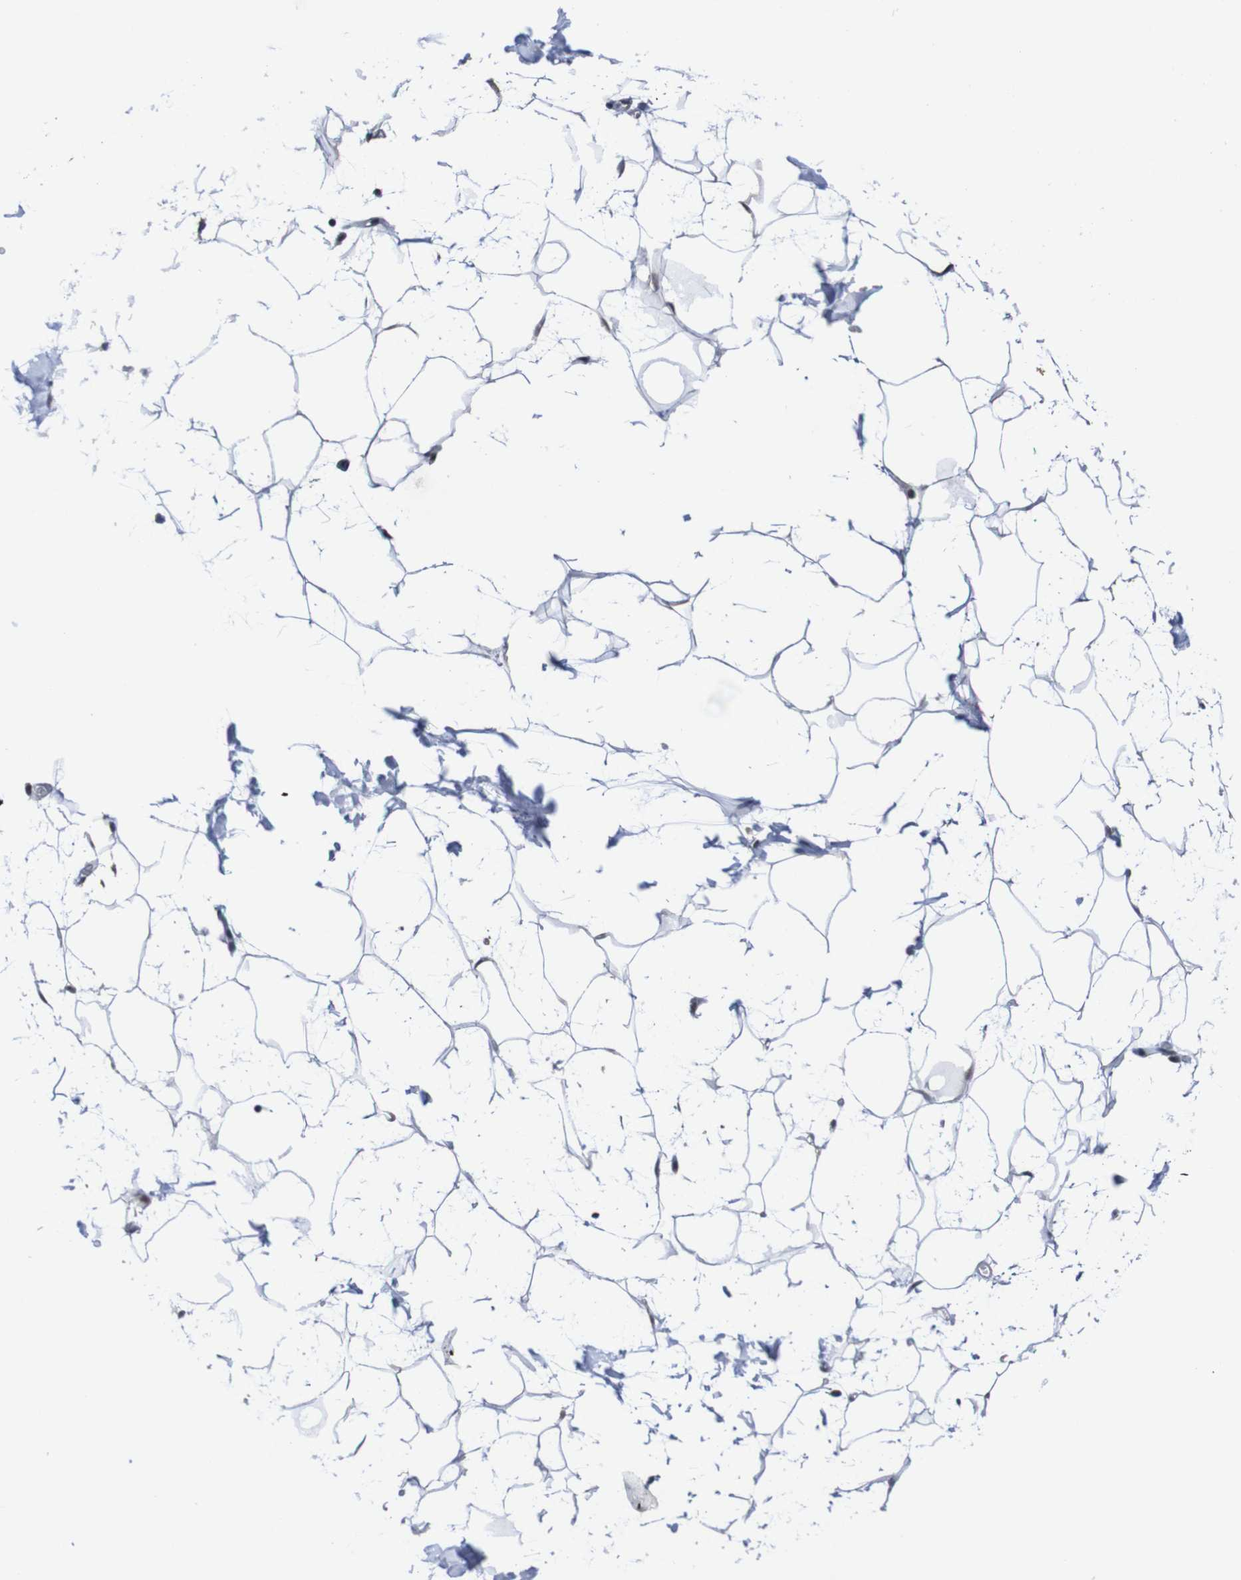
{"staining": {"intensity": "negative", "quantity": "none", "location": "none"}, "tissue": "adipose tissue", "cell_type": "Adipocytes", "image_type": "normal", "snomed": [{"axis": "morphology", "description": "Normal tissue, NOS"}, {"axis": "topography", "description": "Soft tissue"}], "caption": "The histopathology image demonstrates no significant staining in adipocytes of adipose tissue.", "gene": "CDC5L", "patient": {"sex": "male", "age": 72}}